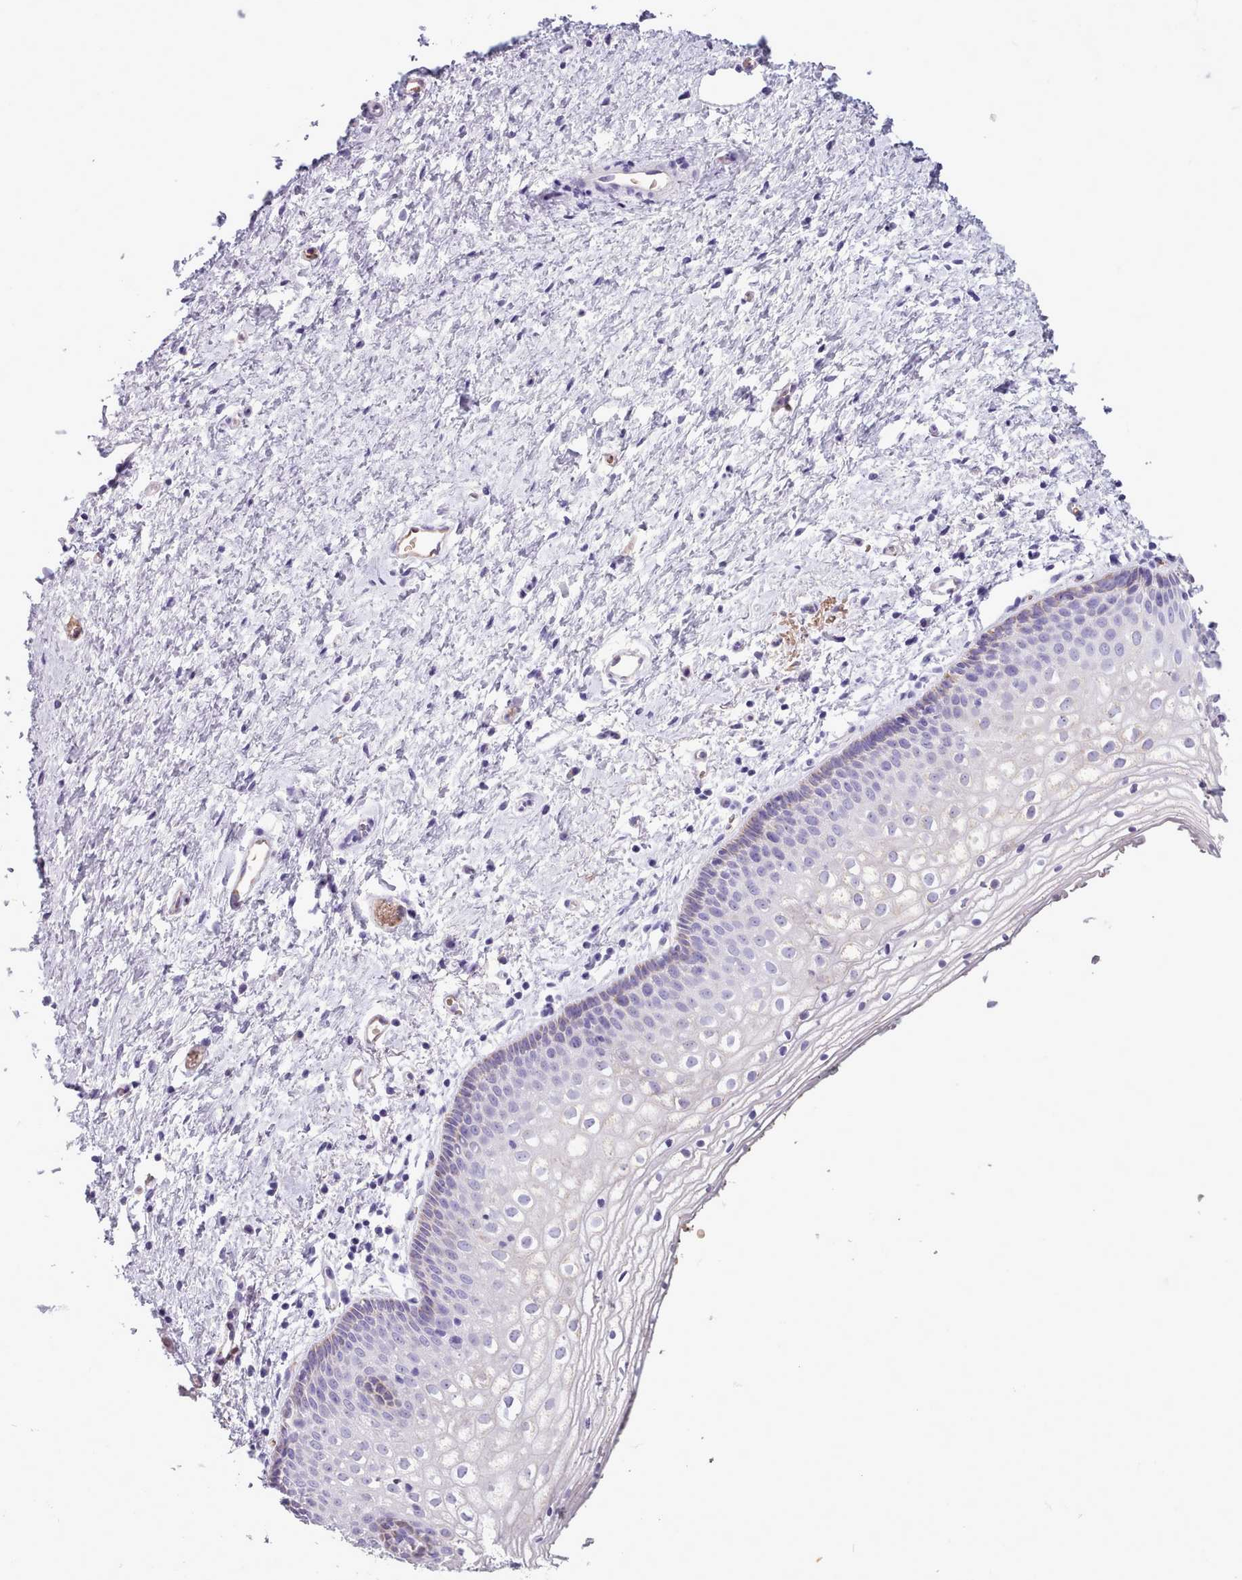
{"staining": {"intensity": "moderate", "quantity": "<25%", "location": "cytoplasmic/membranous"}, "tissue": "vagina", "cell_type": "Squamous epithelial cells", "image_type": "normal", "snomed": [{"axis": "morphology", "description": "Normal tissue, NOS"}, {"axis": "topography", "description": "Vagina"}], "caption": "Vagina stained with DAB (3,3'-diaminobenzidine) immunohistochemistry shows low levels of moderate cytoplasmic/membranous expression in about <25% of squamous epithelial cells.", "gene": "AK4P3", "patient": {"sex": "female", "age": 60}}